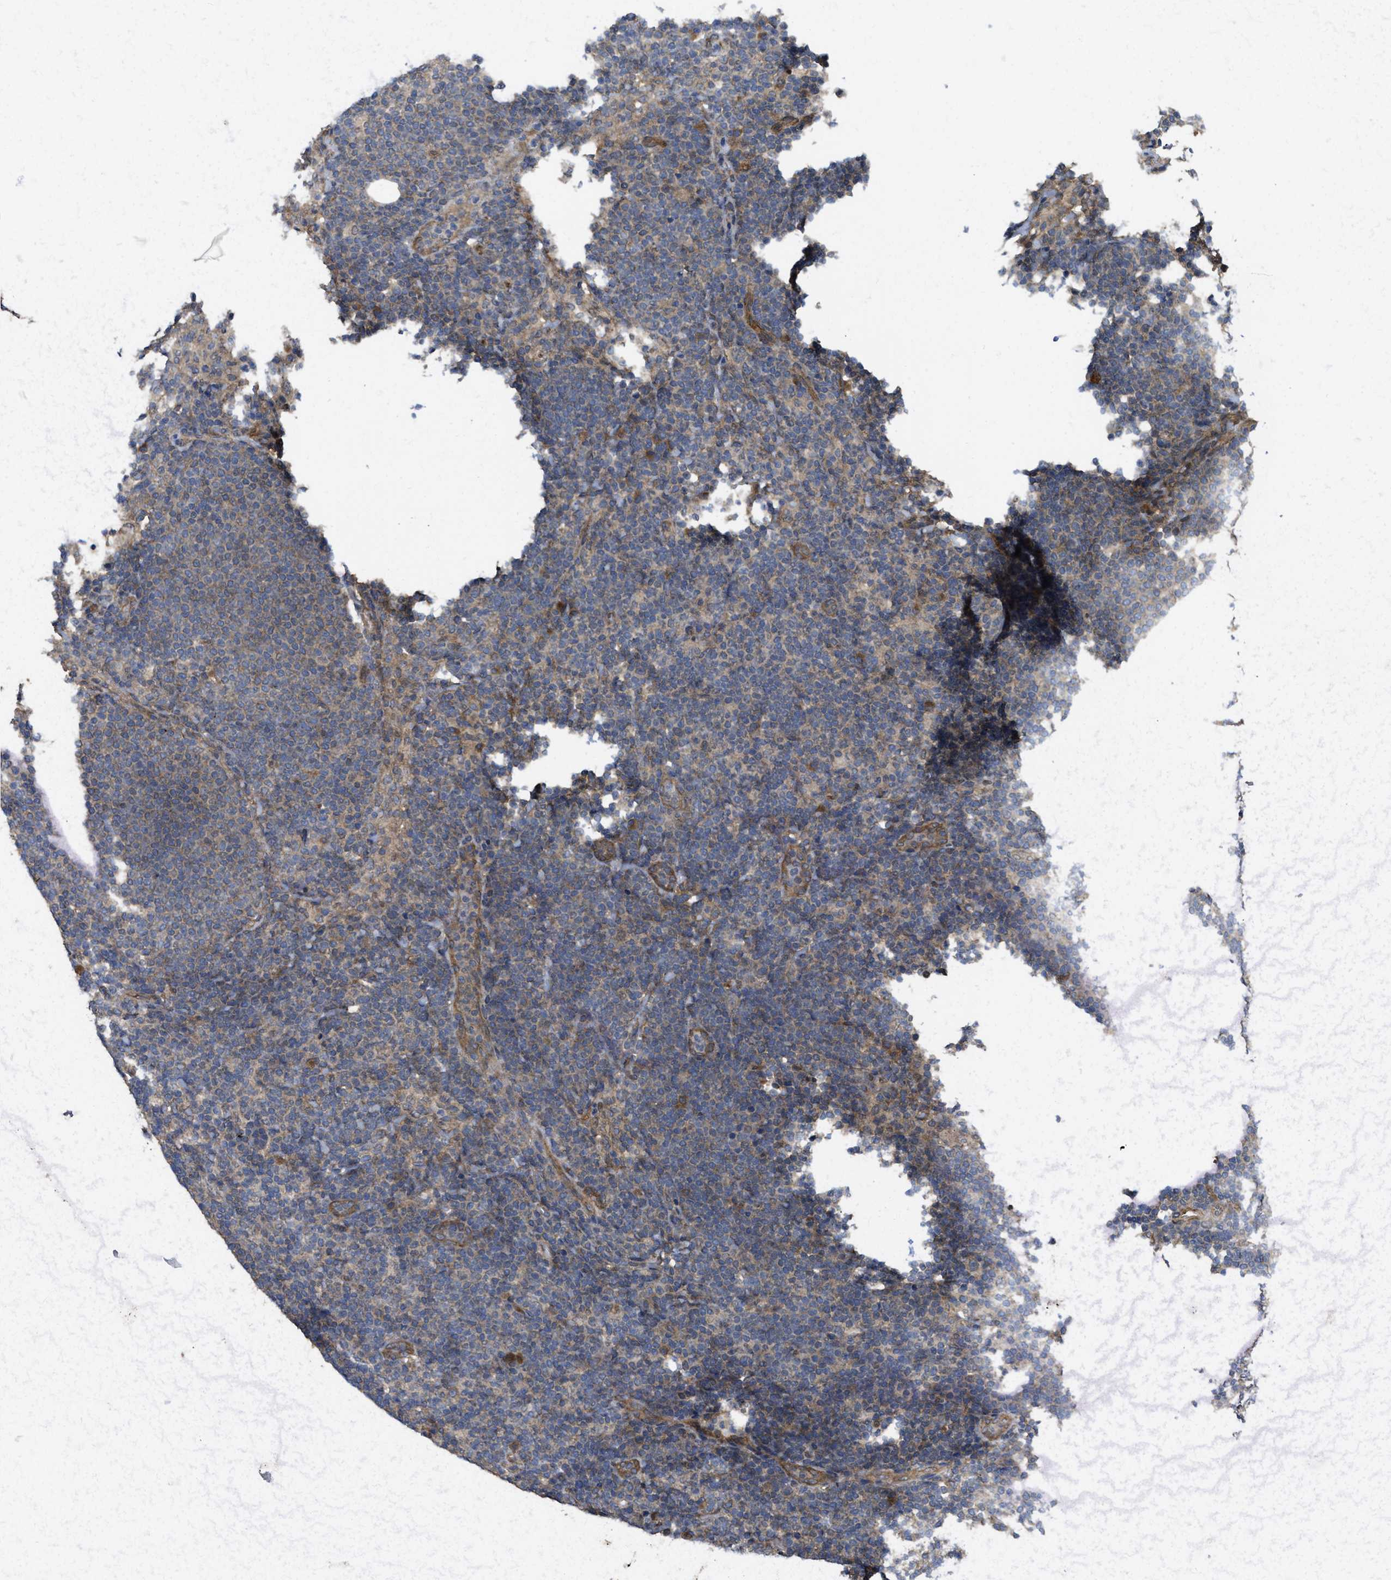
{"staining": {"intensity": "weak", "quantity": "<25%", "location": "cytoplasmic/membranous"}, "tissue": "lymph node", "cell_type": "Non-germinal center cells", "image_type": "normal", "snomed": [{"axis": "morphology", "description": "Normal tissue, NOS"}, {"axis": "morphology", "description": "Carcinoid, malignant, NOS"}, {"axis": "topography", "description": "Lymph node"}], "caption": "A high-resolution histopathology image shows immunohistochemistry (IHC) staining of normal lymph node, which displays no significant staining in non-germinal center cells.", "gene": "FZD6", "patient": {"sex": "male", "age": 47}}